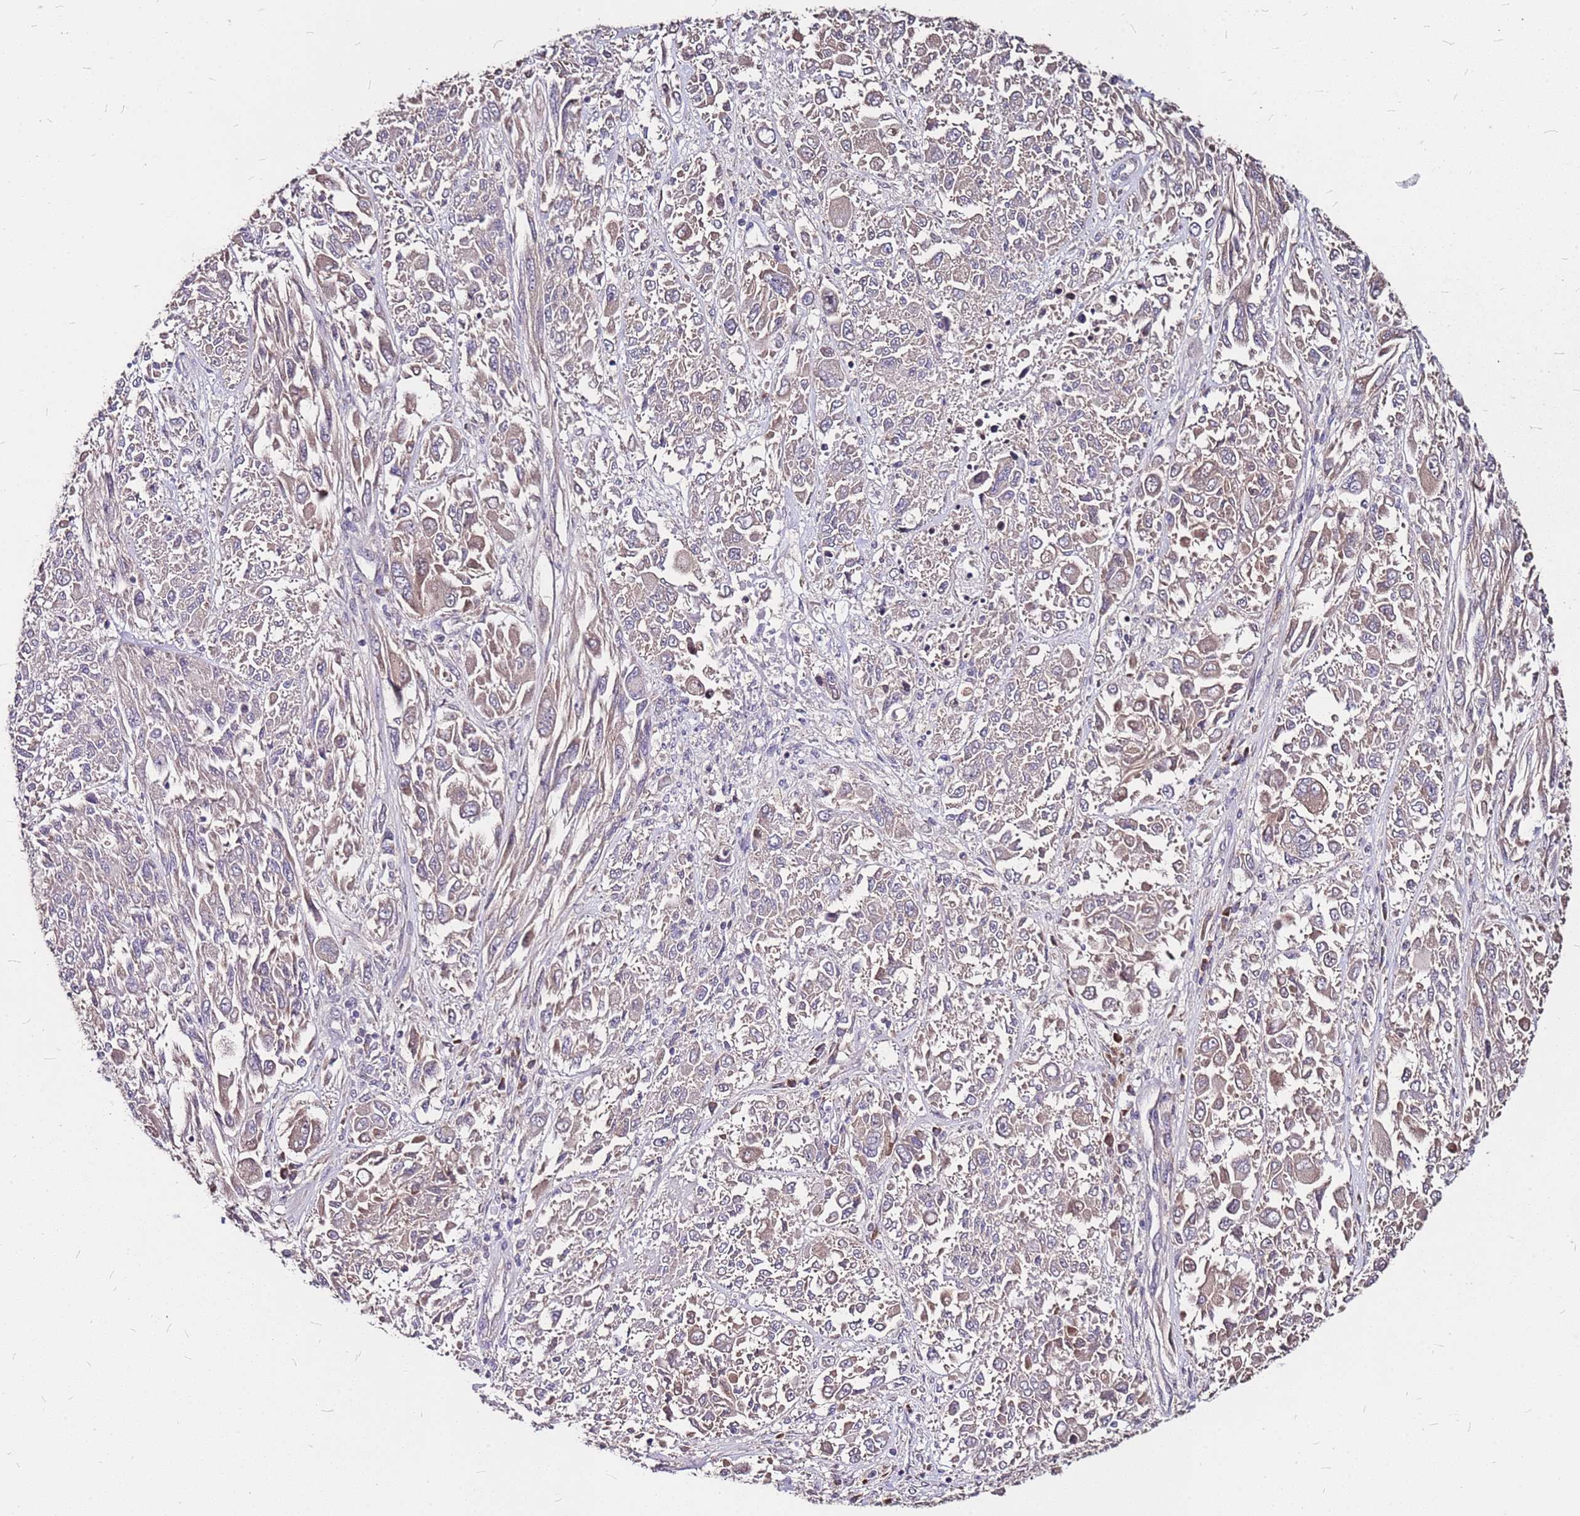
{"staining": {"intensity": "weak", "quantity": ">75%", "location": "cytoplasmic/membranous"}, "tissue": "melanoma", "cell_type": "Tumor cells", "image_type": "cancer", "snomed": [{"axis": "morphology", "description": "Malignant melanoma, NOS"}, {"axis": "topography", "description": "Skin"}], "caption": "Human malignant melanoma stained for a protein (brown) shows weak cytoplasmic/membranous positive positivity in approximately >75% of tumor cells.", "gene": "DCDC2C", "patient": {"sex": "female", "age": 91}}